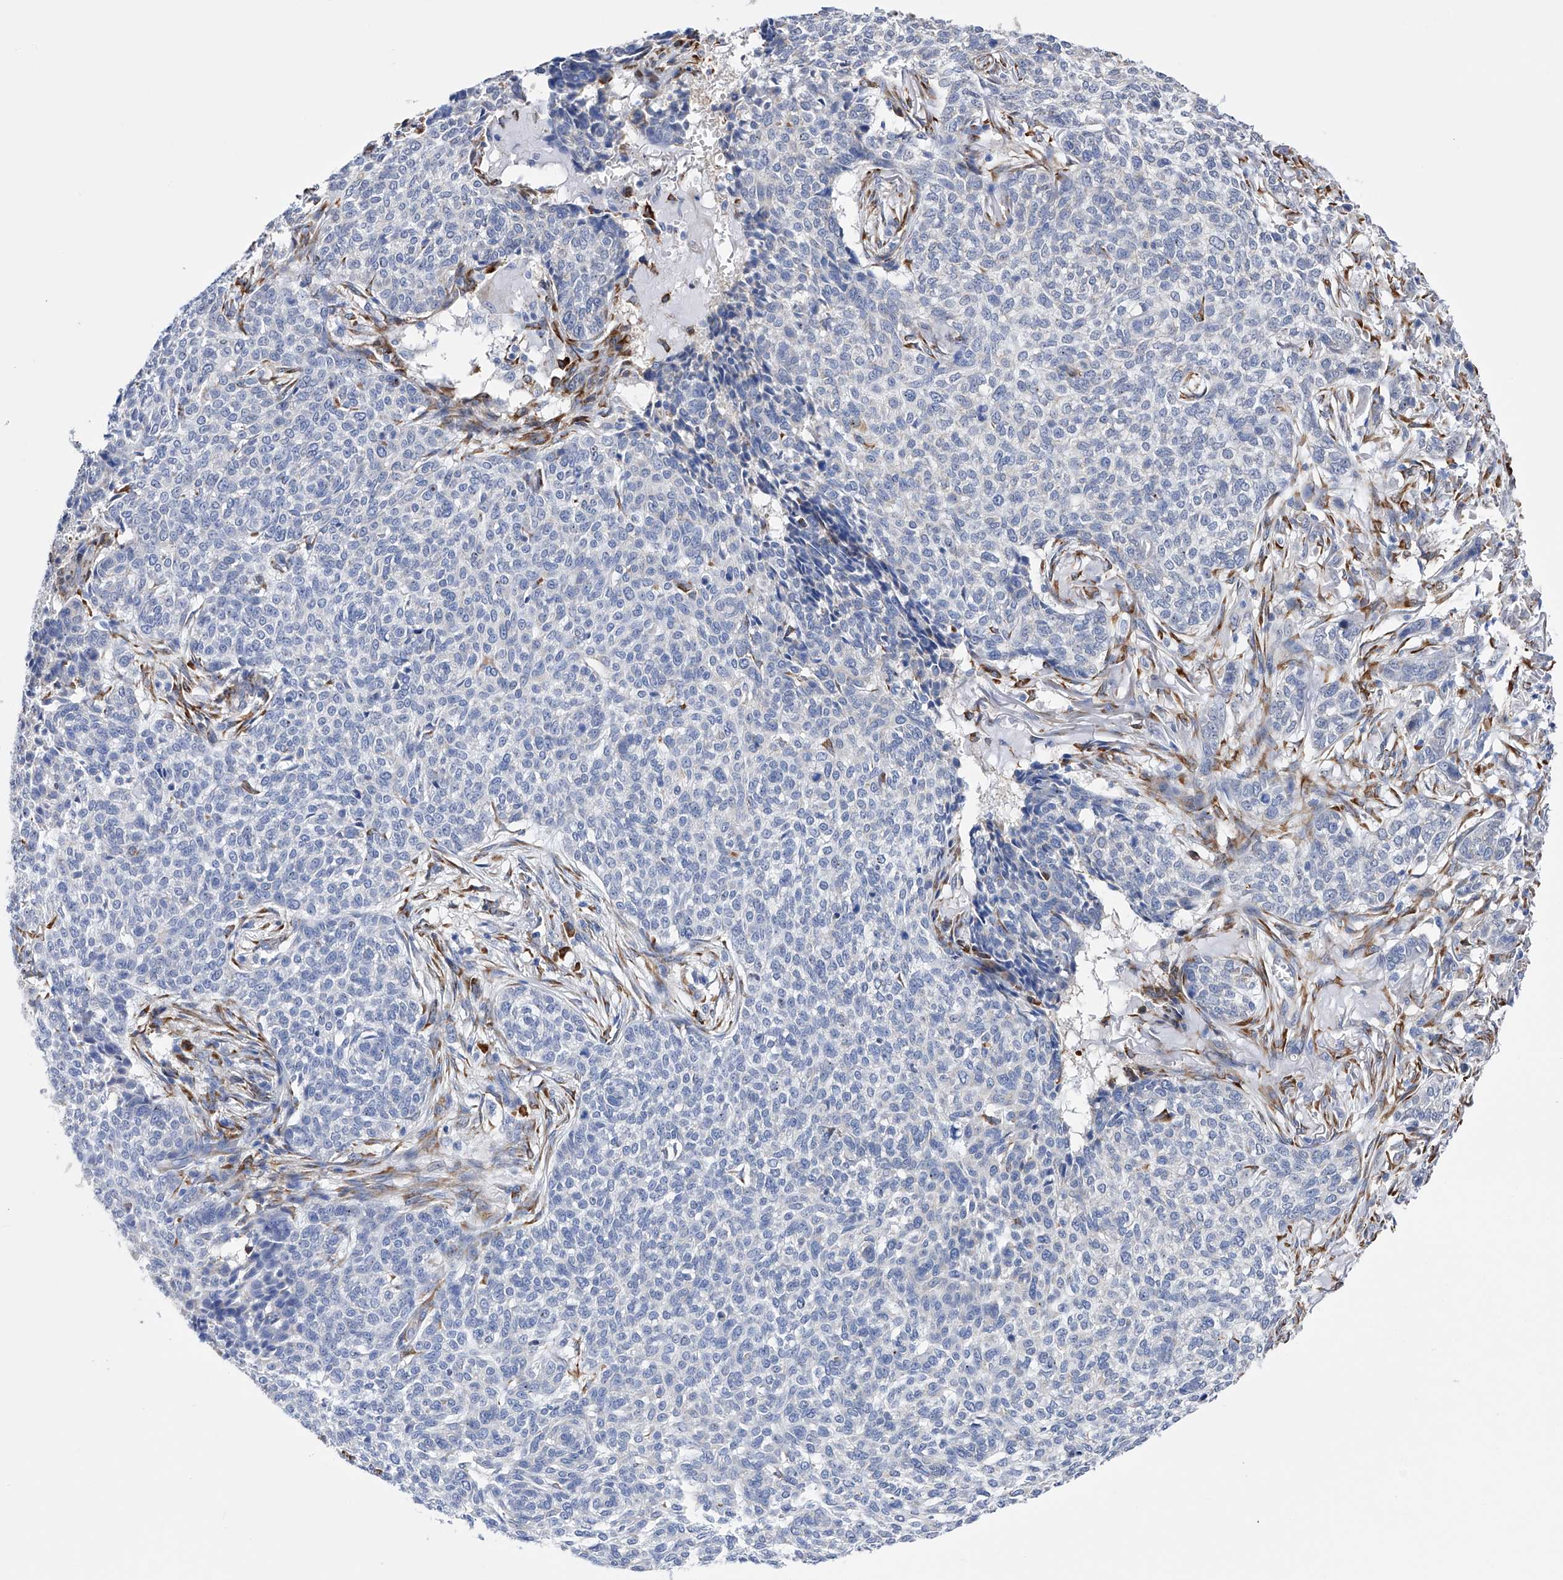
{"staining": {"intensity": "negative", "quantity": "none", "location": "none"}, "tissue": "skin cancer", "cell_type": "Tumor cells", "image_type": "cancer", "snomed": [{"axis": "morphology", "description": "Basal cell carcinoma"}, {"axis": "topography", "description": "Skin"}], "caption": "An IHC photomicrograph of skin basal cell carcinoma is shown. There is no staining in tumor cells of skin basal cell carcinoma. The staining is performed using DAB brown chromogen with nuclei counter-stained in using hematoxylin.", "gene": "PDIA5", "patient": {"sex": "male", "age": 85}}